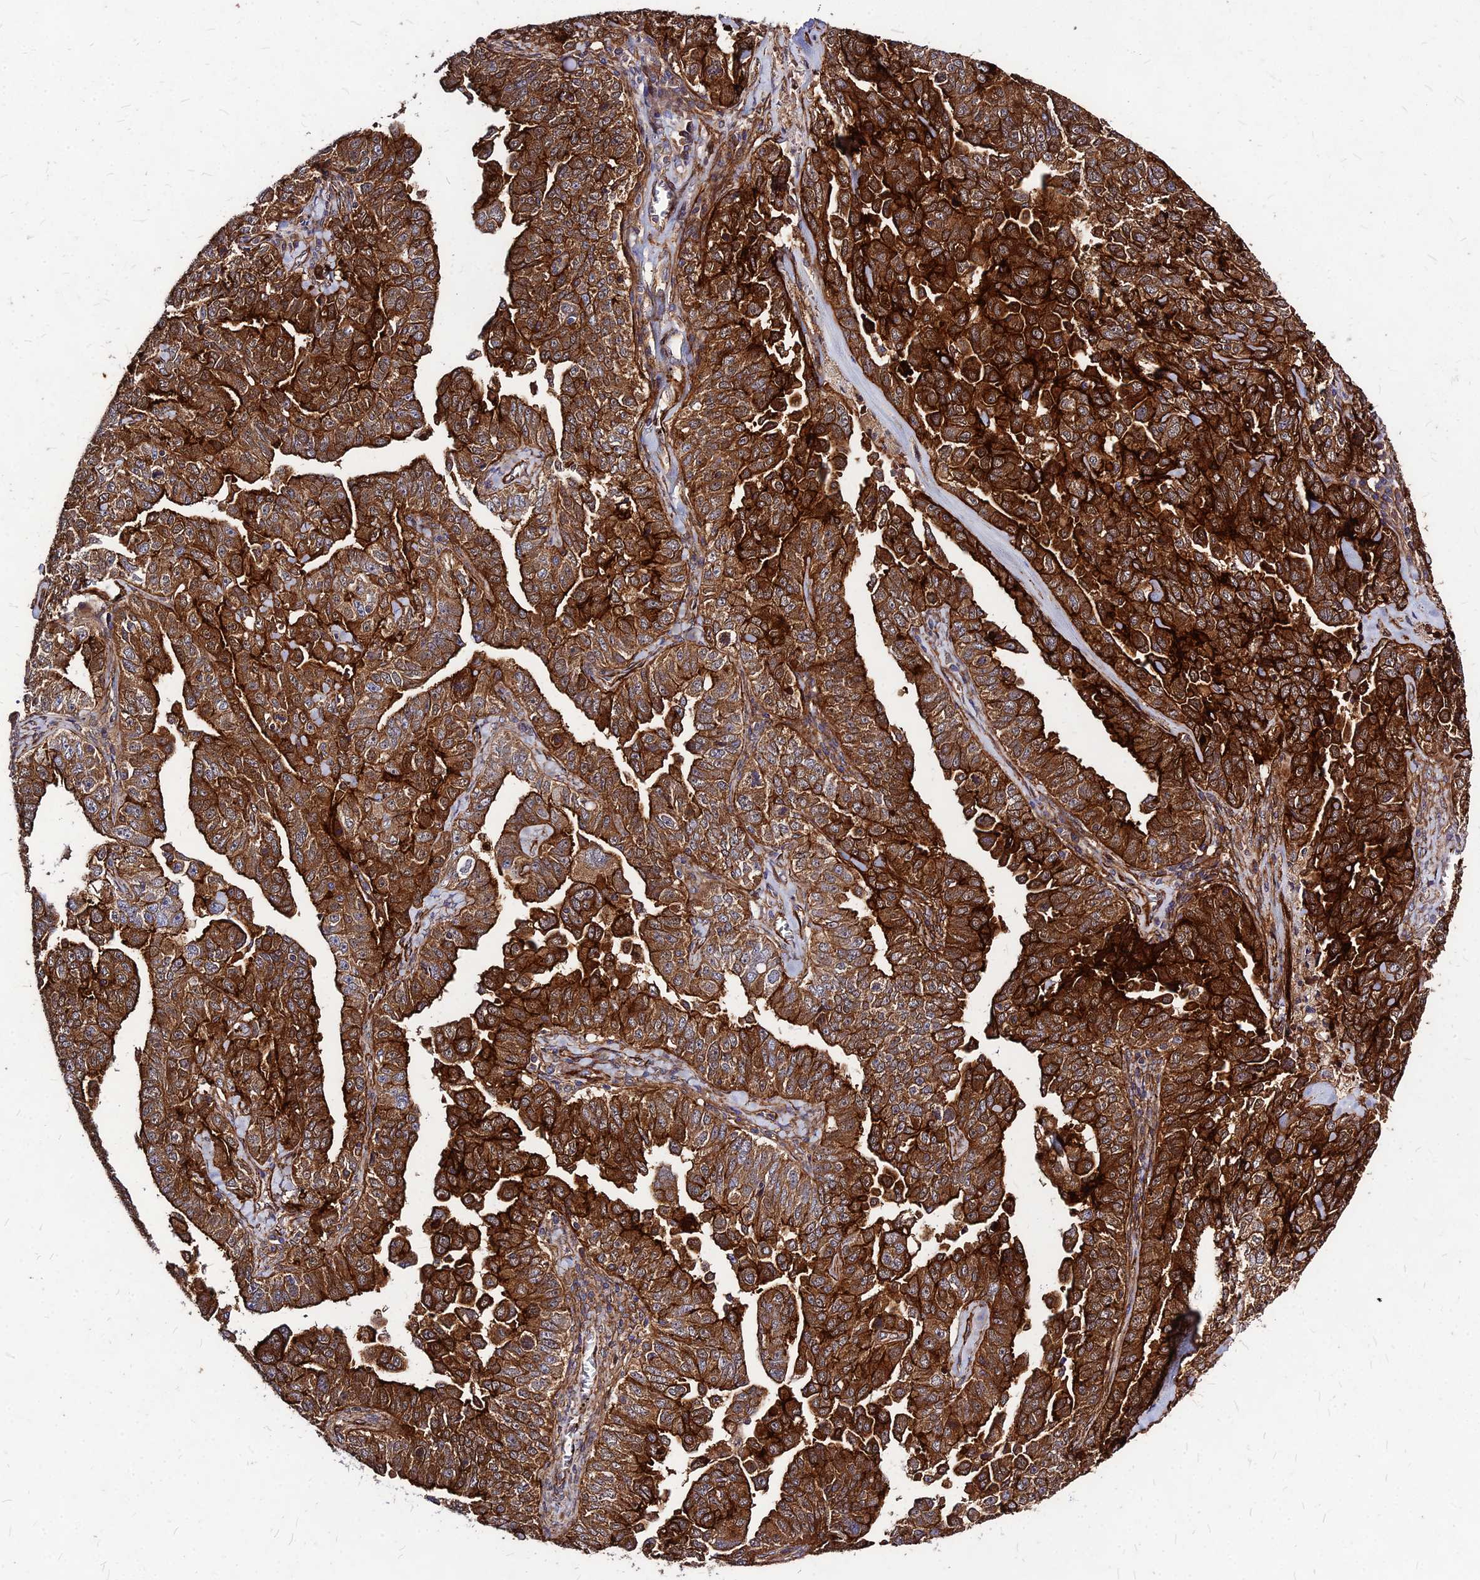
{"staining": {"intensity": "strong", "quantity": ">75%", "location": "cytoplasmic/membranous"}, "tissue": "ovarian cancer", "cell_type": "Tumor cells", "image_type": "cancer", "snomed": [{"axis": "morphology", "description": "Carcinoma, endometroid"}, {"axis": "topography", "description": "Ovary"}], "caption": "An immunohistochemistry (IHC) micrograph of neoplastic tissue is shown. Protein staining in brown highlights strong cytoplasmic/membranous positivity in ovarian cancer (endometroid carcinoma) within tumor cells.", "gene": "EFCC1", "patient": {"sex": "female", "age": 62}}